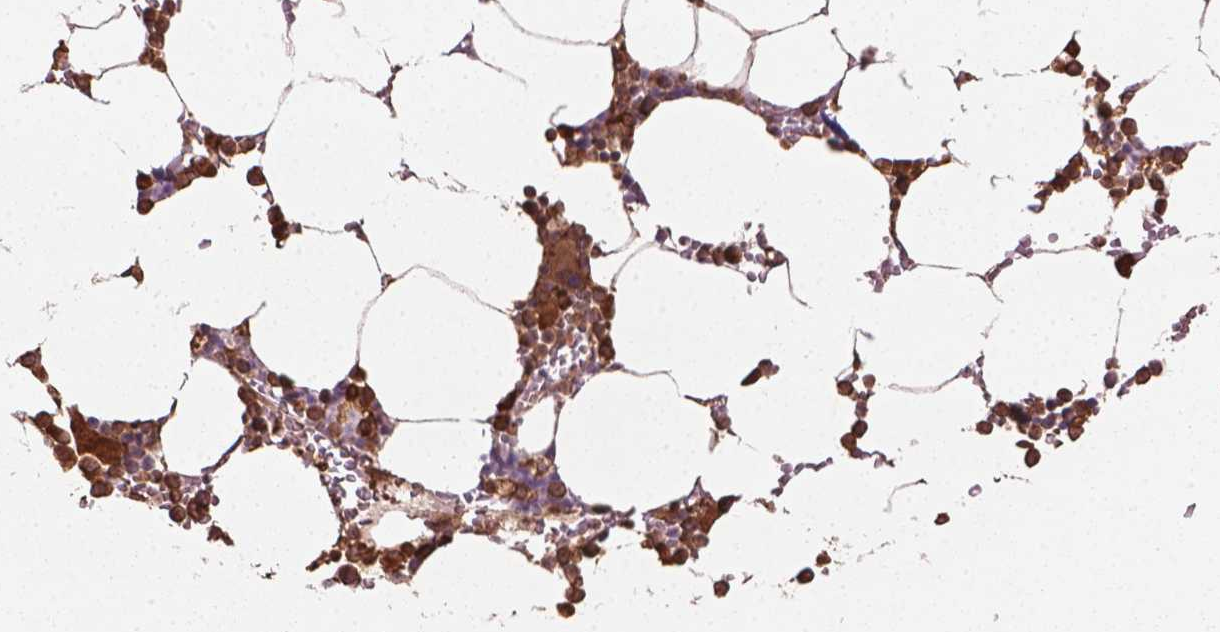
{"staining": {"intensity": "moderate", "quantity": "25%-75%", "location": "cytoplasmic/membranous"}, "tissue": "bone marrow", "cell_type": "Hematopoietic cells", "image_type": "normal", "snomed": [{"axis": "morphology", "description": "Normal tissue, NOS"}, {"axis": "topography", "description": "Bone marrow"}], "caption": "This photomicrograph exhibits IHC staining of unremarkable bone marrow, with medium moderate cytoplasmic/membranous expression in about 25%-75% of hematopoietic cells.", "gene": "GAS1", "patient": {"sex": "female", "age": 52}}